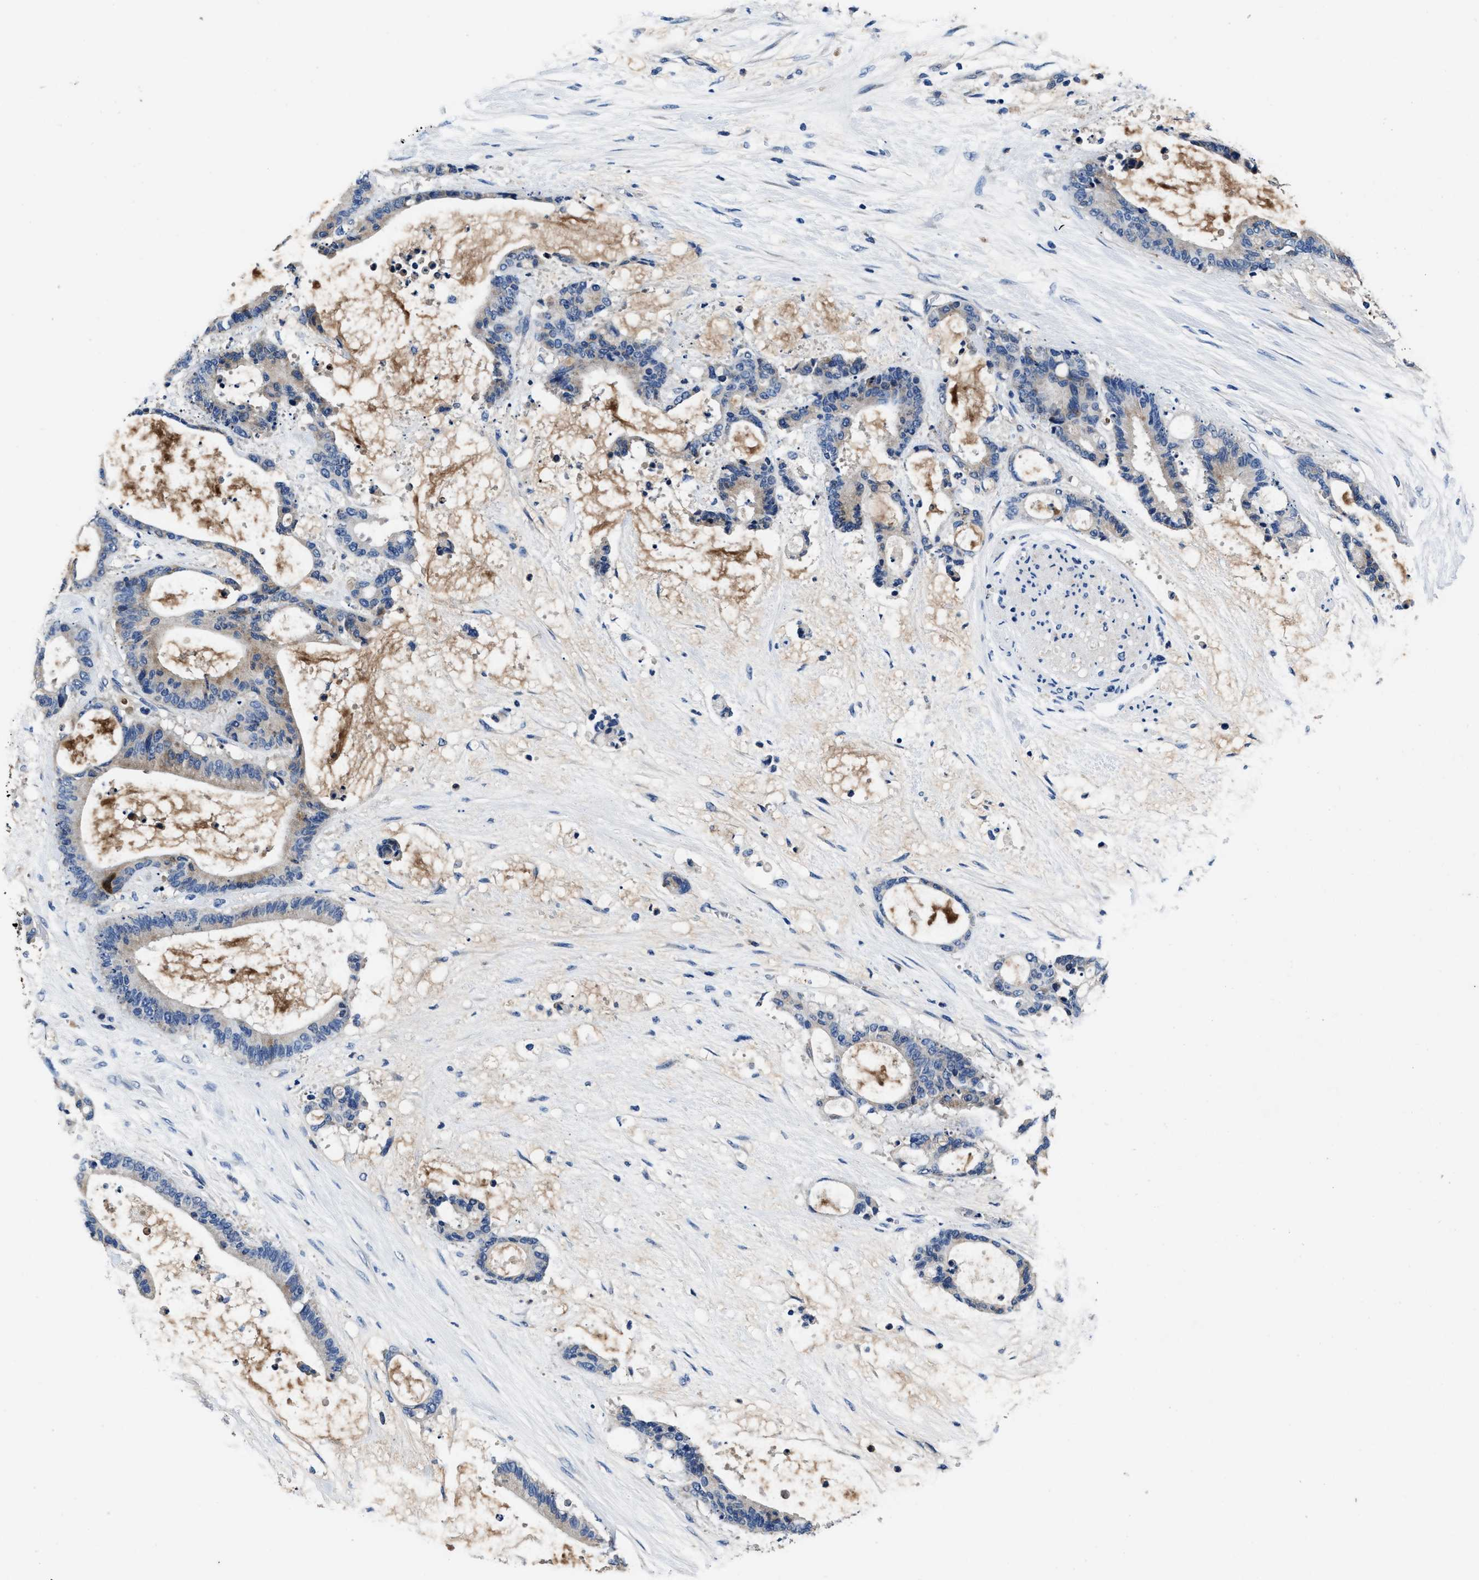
{"staining": {"intensity": "weak", "quantity": "<25%", "location": "cytoplasmic/membranous"}, "tissue": "liver cancer", "cell_type": "Tumor cells", "image_type": "cancer", "snomed": [{"axis": "morphology", "description": "Normal tissue, NOS"}, {"axis": "morphology", "description": "Cholangiocarcinoma"}, {"axis": "topography", "description": "Liver"}, {"axis": "topography", "description": "Peripheral nerve tissue"}], "caption": "An image of liver cholangiocarcinoma stained for a protein exhibits no brown staining in tumor cells.", "gene": "UBR4", "patient": {"sex": "female", "age": 73}}